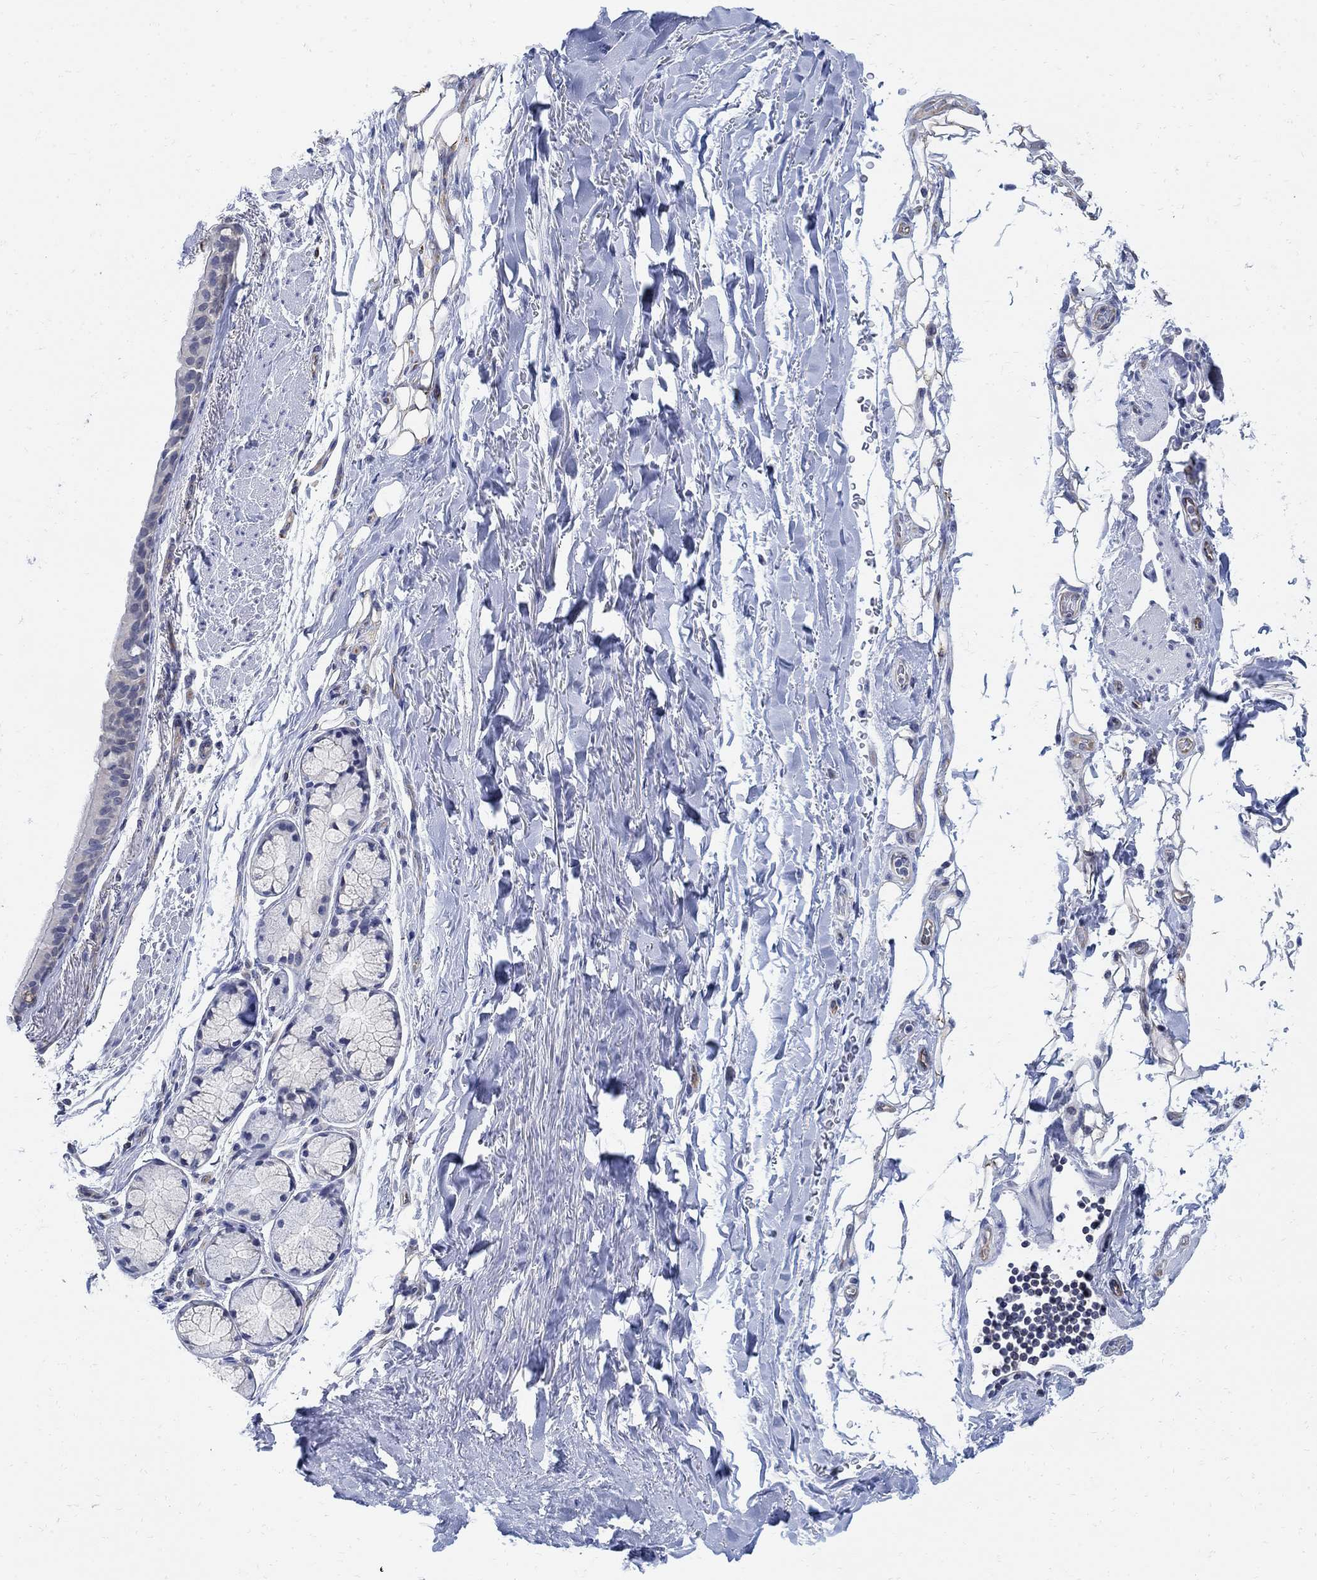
{"staining": {"intensity": "weak", "quantity": "<25%", "location": "cytoplasmic/membranous"}, "tissue": "bronchus", "cell_type": "Respiratory epithelial cells", "image_type": "normal", "snomed": [{"axis": "morphology", "description": "Normal tissue, NOS"}, {"axis": "morphology", "description": "Squamous cell carcinoma, NOS"}, {"axis": "topography", "description": "Bronchus"}, {"axis": "topography", "description": "Lung"}], "caption": "High power microscopy histopathology image of an IHC histopathology image of normal bronchus, revealing no significant positivity in respiratory epithelial cells.", "gene": "PHF21B", "patient": {"sex": "male", "age": 69}}